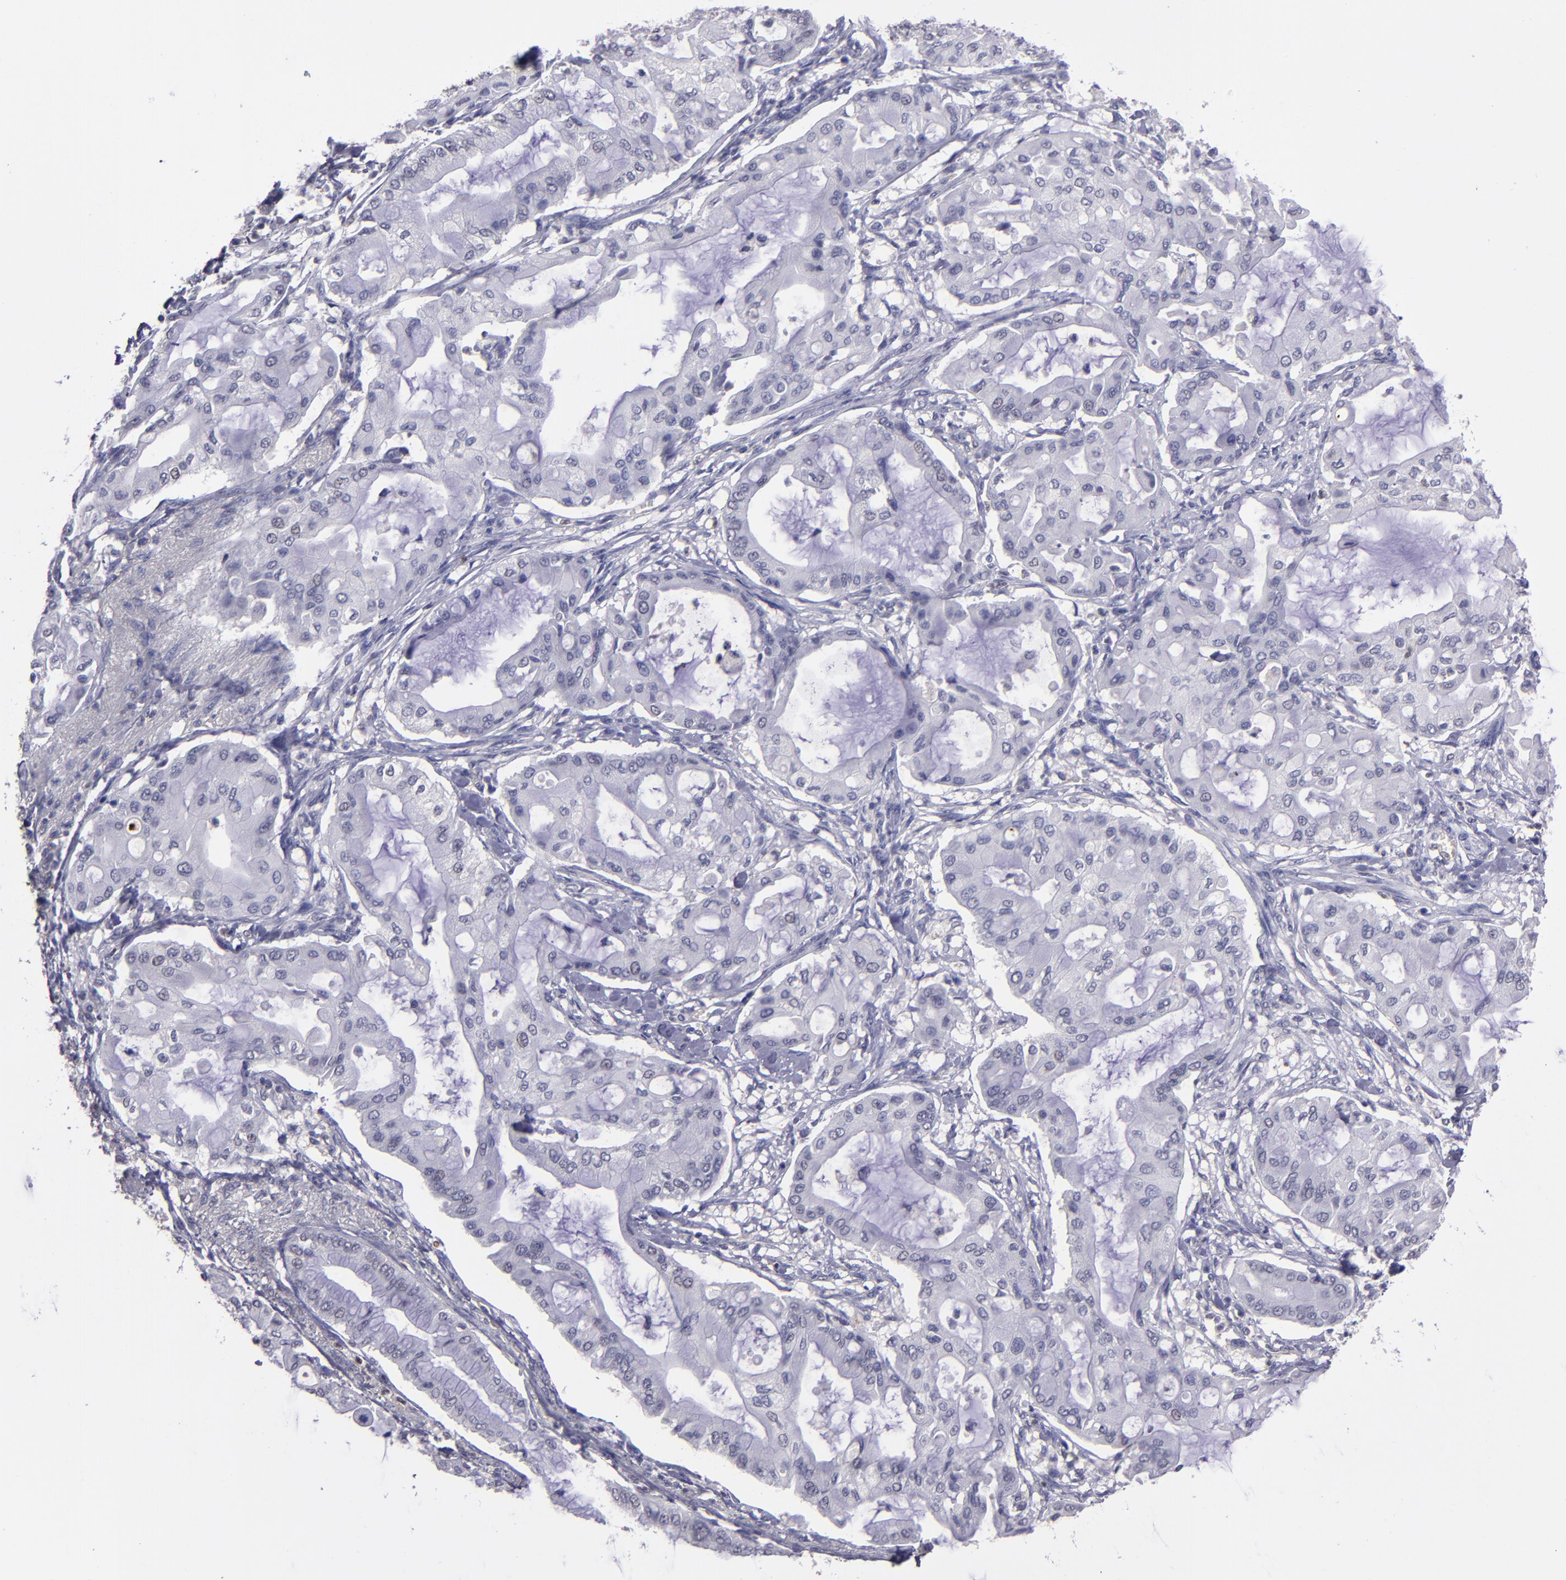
{"staining": {"intensity": "negative", "quantity": "none", "location": "none"}, "tissue": "pancreatic cancer", "cell_type": "Tumor cells", "image_type": "cancer", "snomed": [{"axis": "morphology", "description": "Adenocarcinoma, NOS"}, {"axis": "morphology", "description": "Adenocarcinoma, metastatic, NOS"}, {"axis": "topography", "description": "Lymph node"}, {"axis": "topography", "description": "Pancreas"}, {"axis": "topography", "description": "Duodenum"}], "caption": "Immunohistochemistry (IHC) image of pancreatic cancer stained for a protein (brown), which demonstrates no staining in tumor cells.", "gene": "CEBPE", "patient": {"sex": "female", "age": 64}}